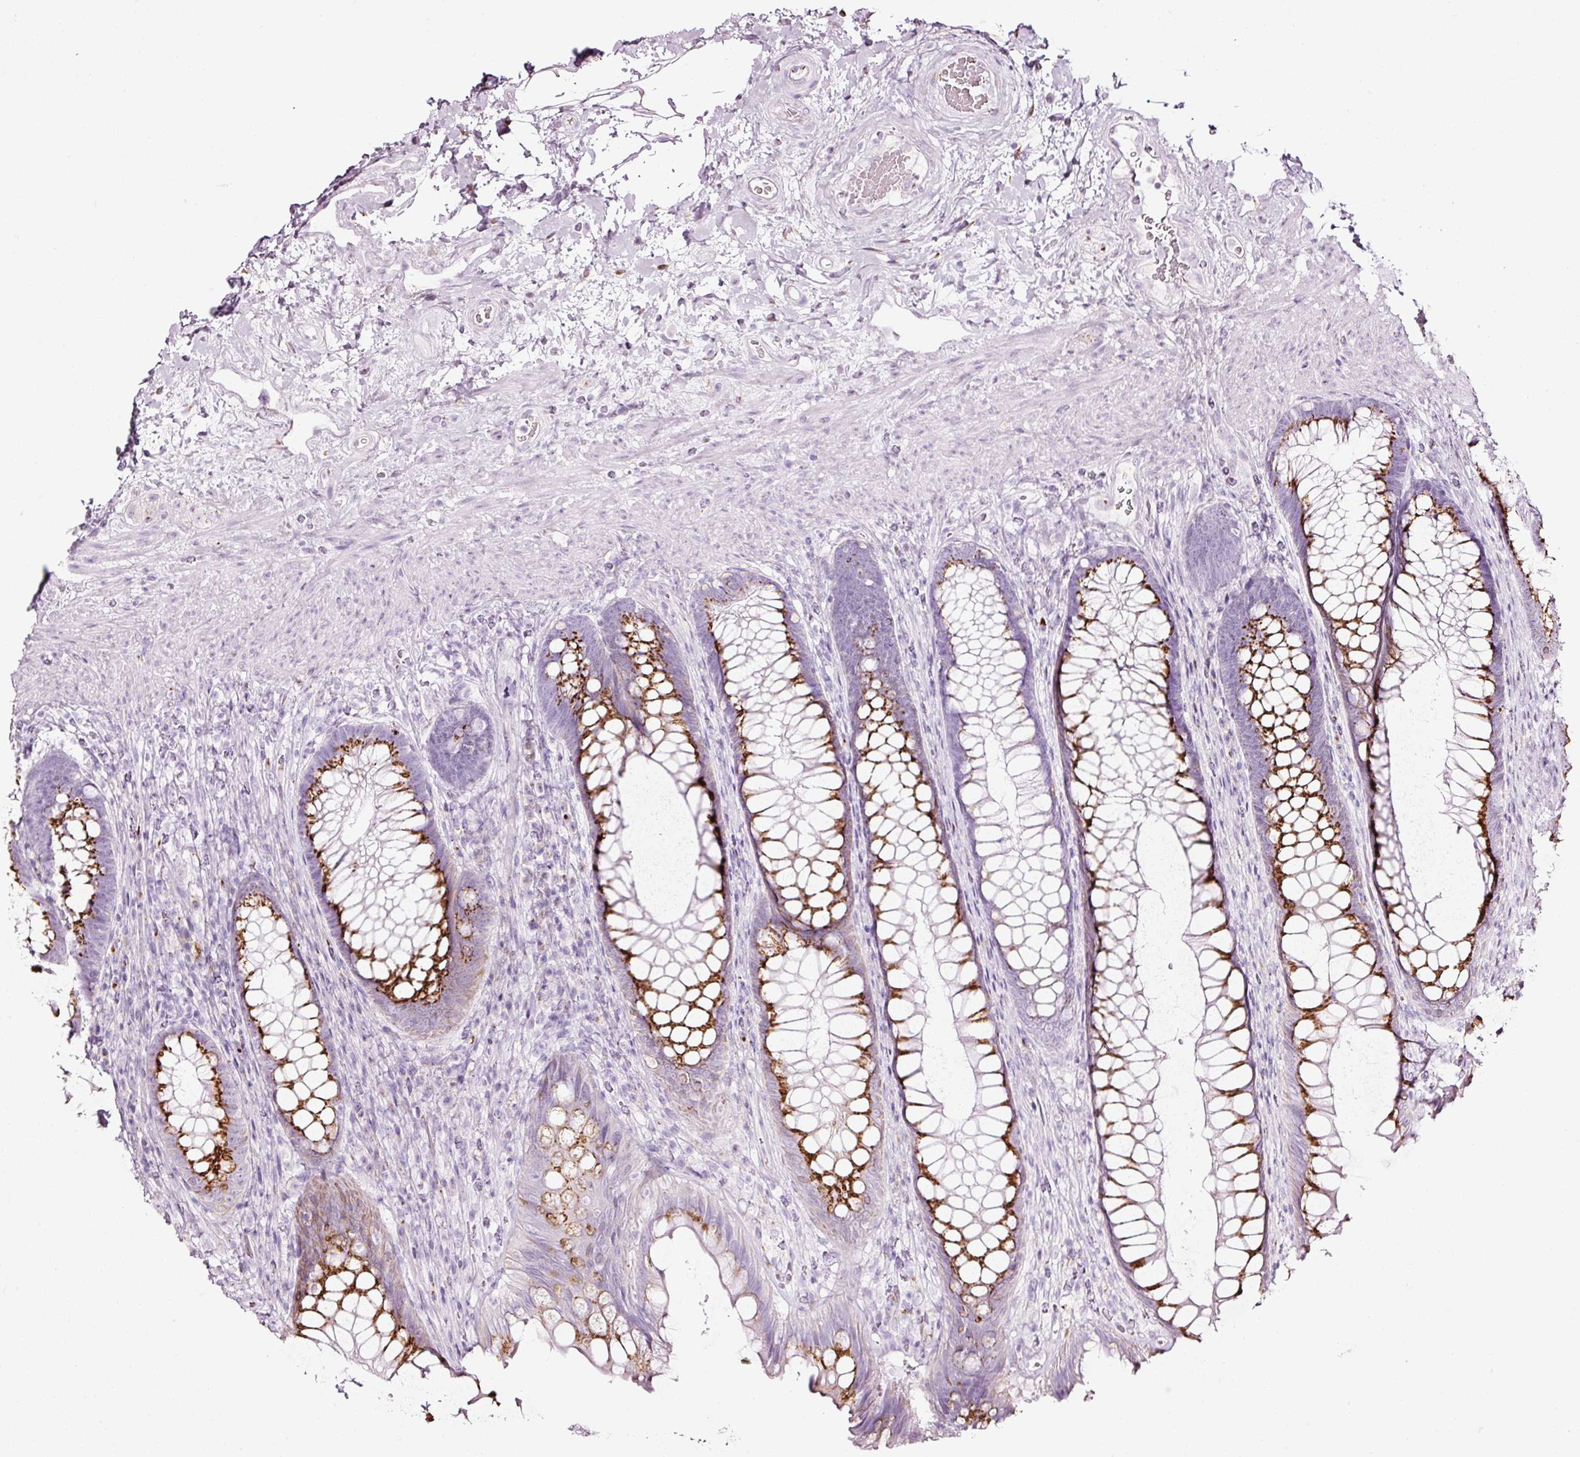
{"staining": {"intensity": "strong", "quantity": "25%-75%", "location": "cytoplasmic/membranous"}, "tissue": "rectum", "cell_type": "Glandular cells", "image_type": "normal", "snomed": [{"axis": "morphology", "description": "Normal tissue, NOS"}, {"axis": "topography", "description": "Rectum"}], "caption": "This micrograph demonstrates benign rectum stained with immunohistochemistry (IHC) to label a protein in brown. The cytoplasmic/membranous of glandular cells show strong positivity for the protein. Nuclei are counter-stained blue.", "gene": "SDF4", "patient": {"sex": "male", "age": 53}}